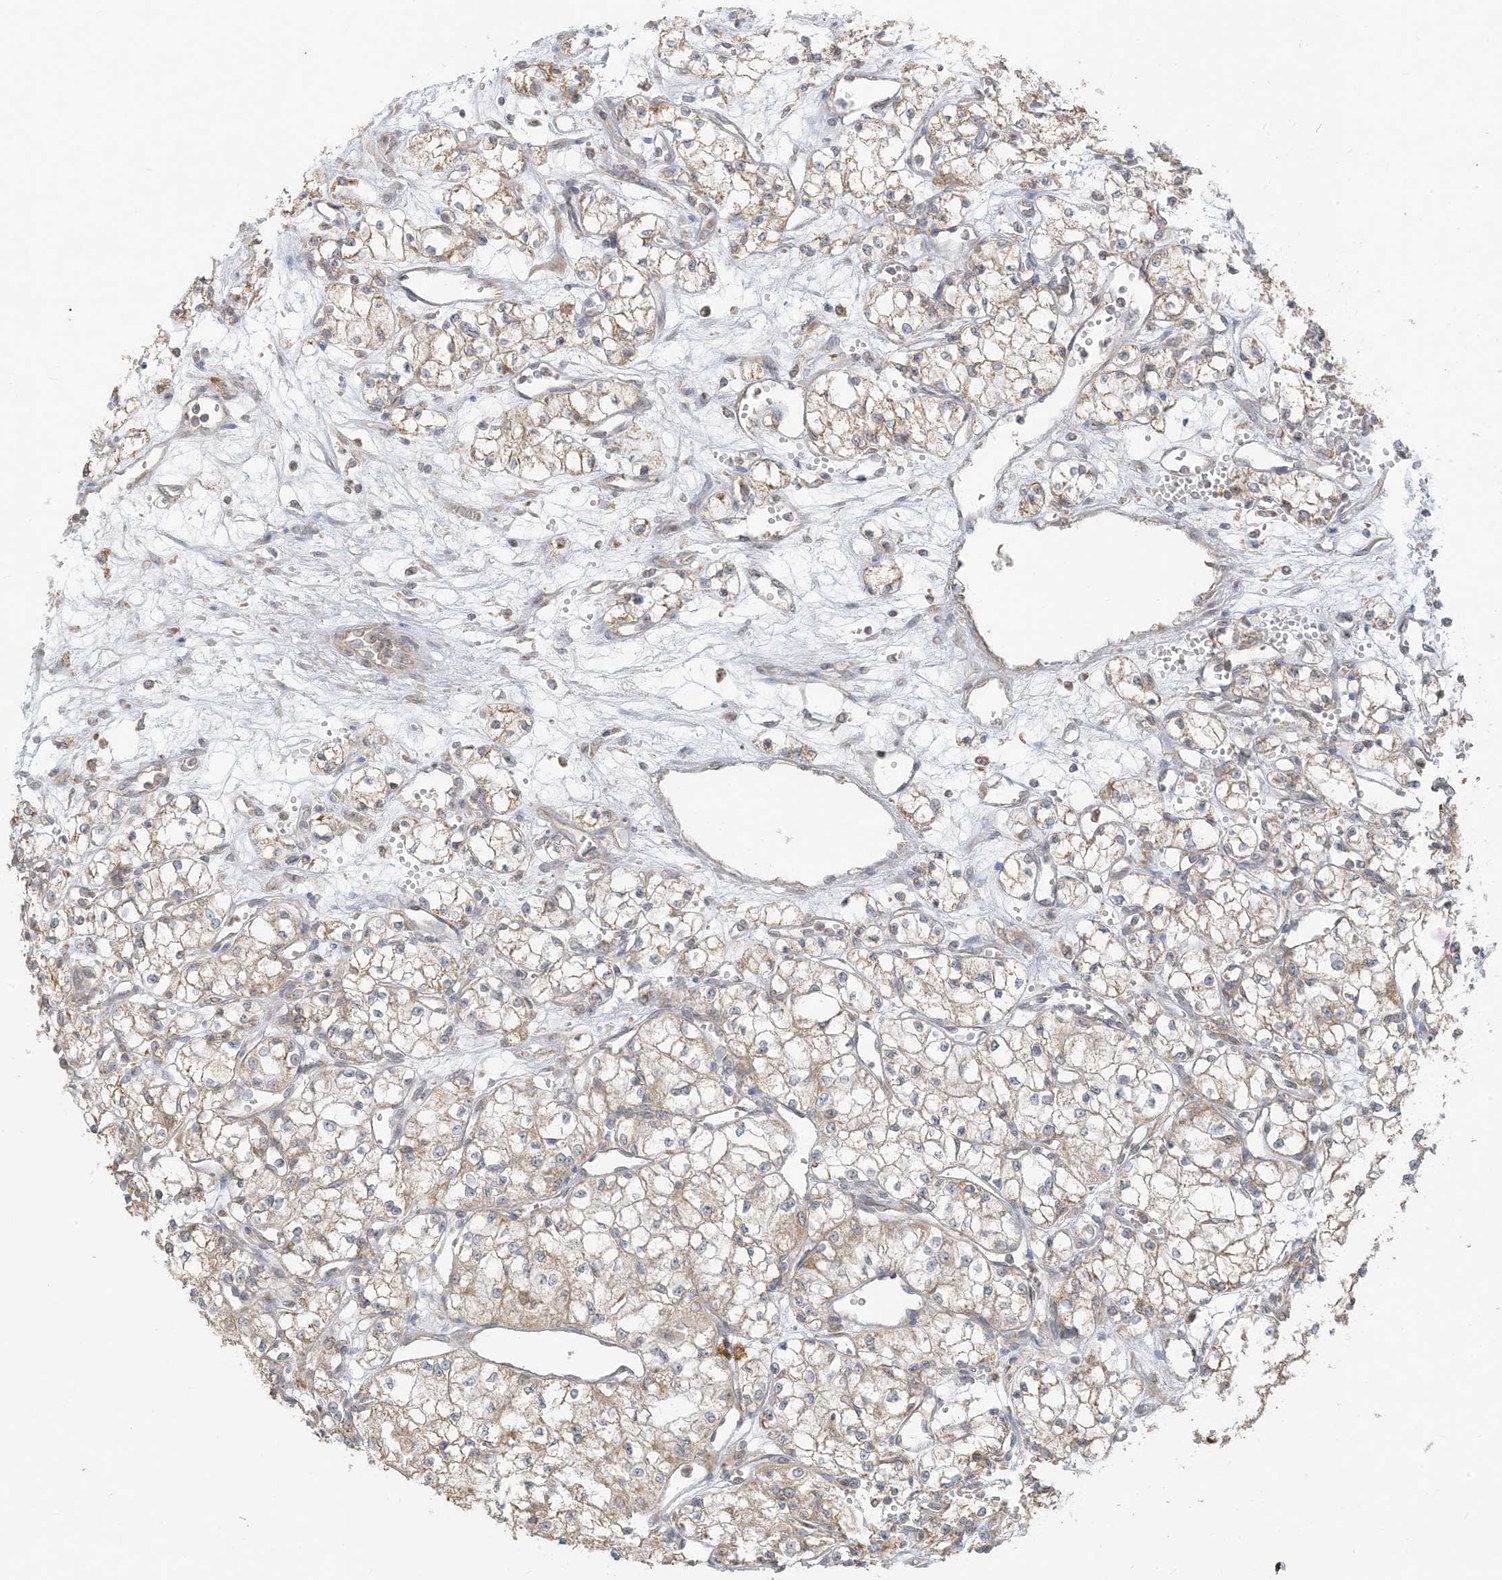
{"staining": {"intensity": "moderate", "quantity": "25%-75%", "location": "cytoplasmic/membranous"}, "tissue": "renal cancer", "cell_type": "Tumor cells", "image_type": "cancer", "snomed": [{"axis": "morphology", "description": "Normal tissue, NOS"}, {"axis": "morphology", "description": "Adenocarcinoma, NOS"}, {"axis": "topography", "description": "Kidney"}], "caption": "High-power microscopy captured an IHC histopathology image of renal adenocarcinoma, revealing moderate cytoplasmic/membranous staining in about 25%-75% of tumor cells.", "gene": "MCOLN1", "patient": {"sex": "male", "age": 59}}